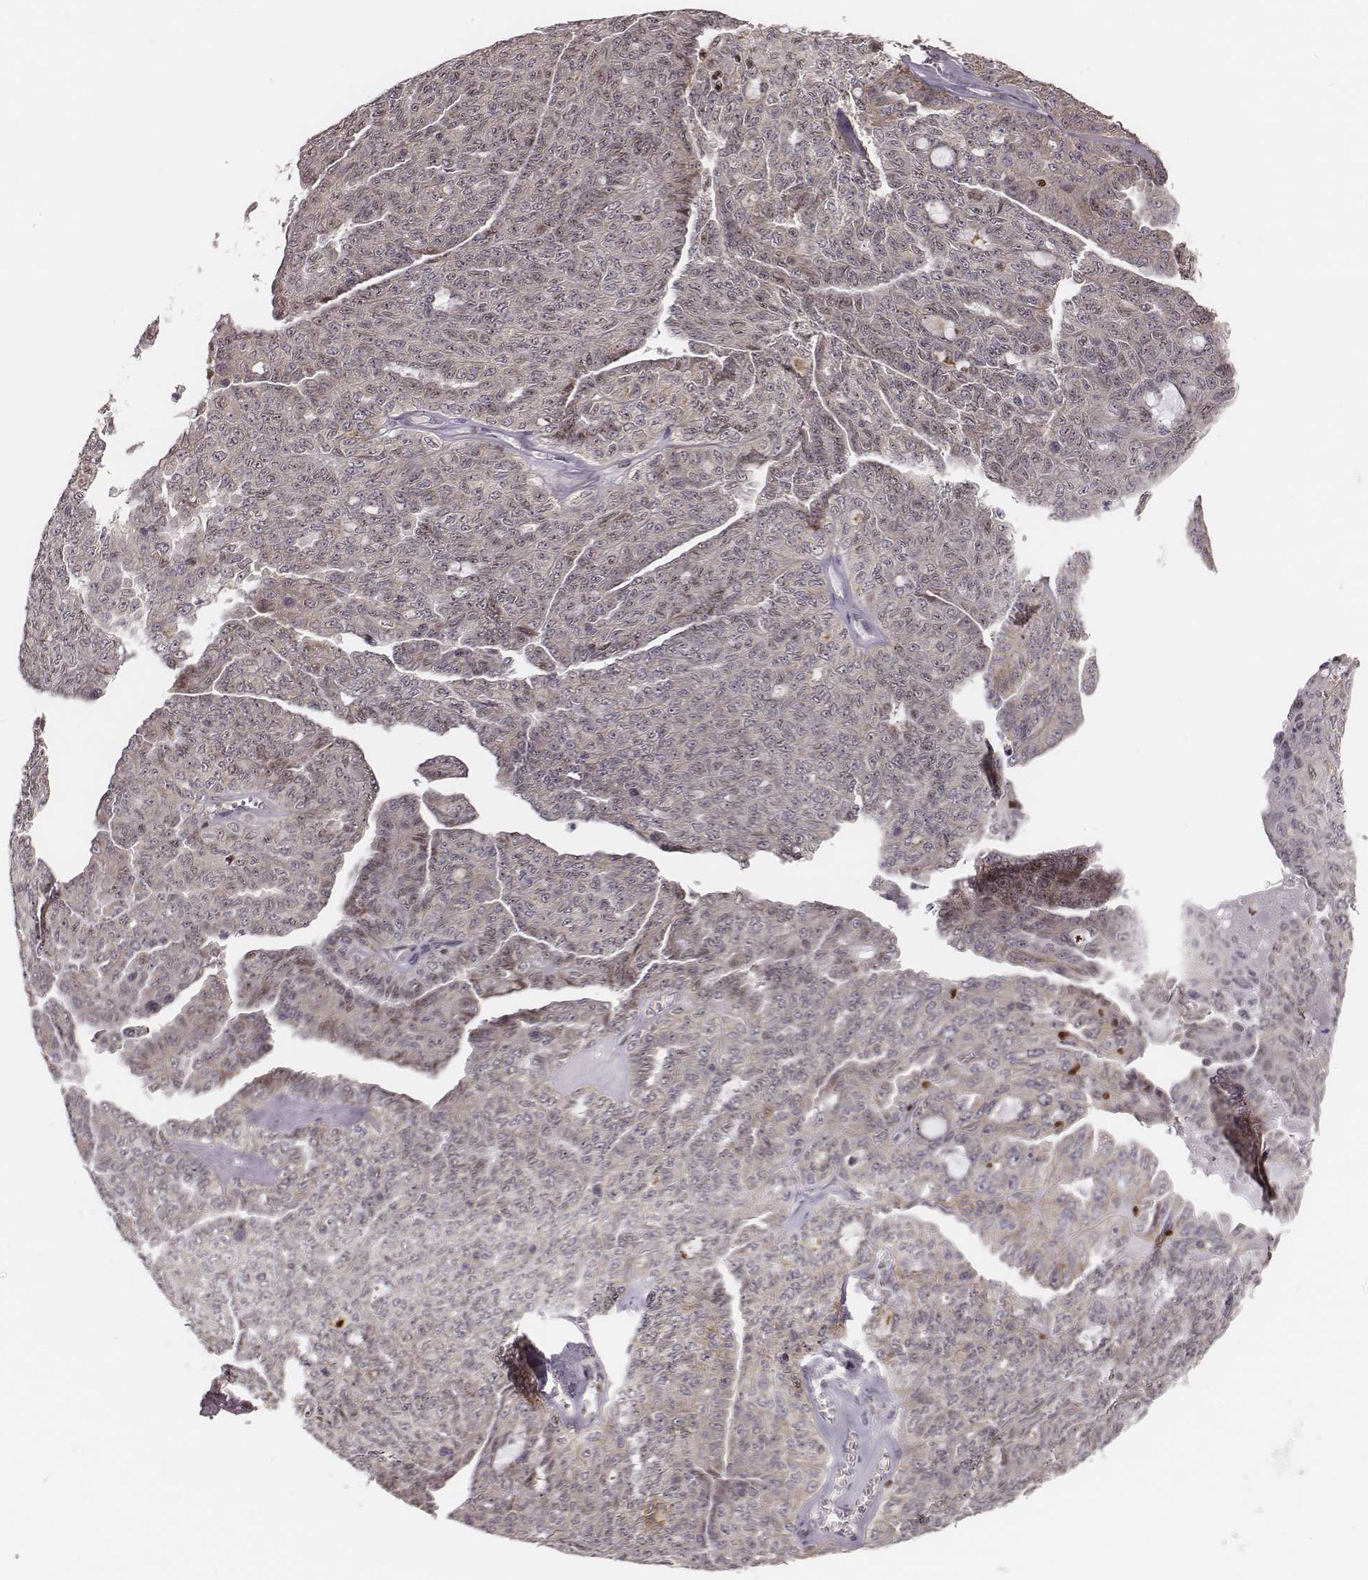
{"staining": {"intensity": "negative", "quantity": "none", "location": "none"}, "tissue": "ovarian cancer", "cell_type": "Tumor cells", "image_type": "cancer", "snomed": [{"axis": "morphology", "description": "Cystadenocarcinoma, serous, NOS"}, {"axis": "topography", "description": "Ovary"}], "caption": "Immunohistochemistry (IHC) image of neoplastic tissue: human ovarian cancer stained with DAB exhibits no significant protein expression in tumor cells. (DAB IHC with hematoxylin counter stain).", "gene": "WDR59", "patient": {"sex": "female", "age": 71}}